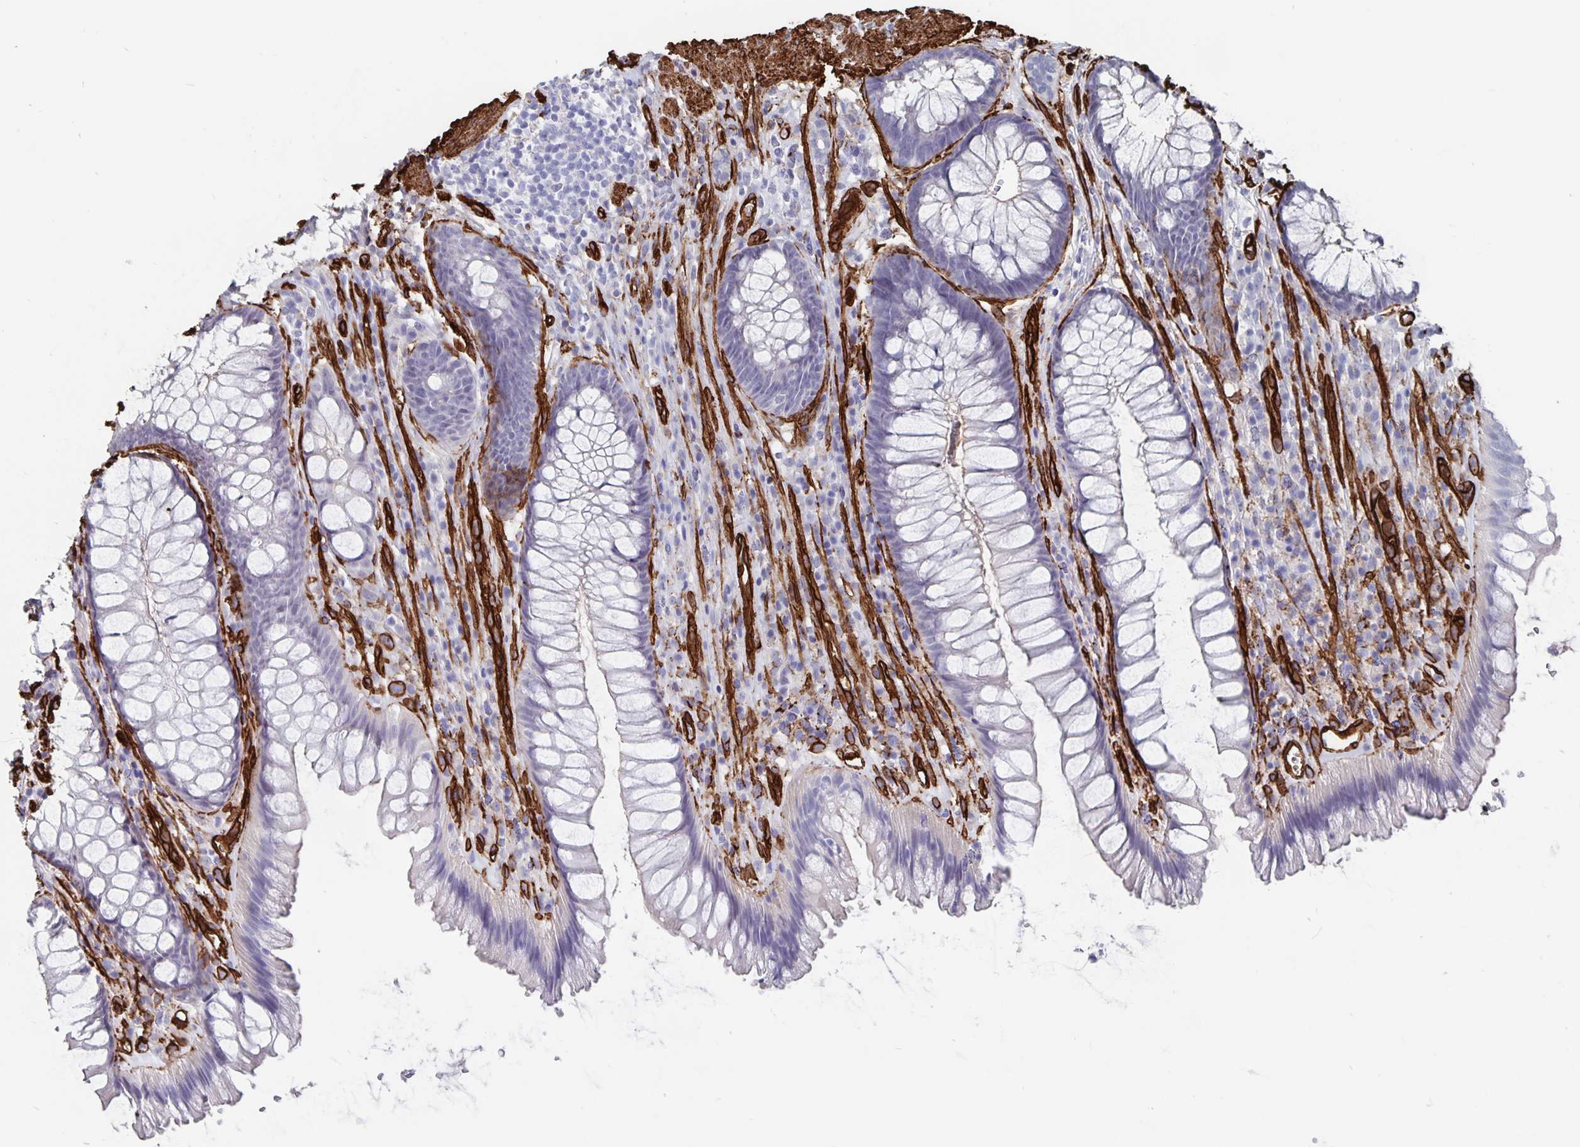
{"staining": {"intensity": "negative", "quantity": "none", "location": "none"}, "tissue": "rectum", "cell_type": "Glandular cells", "image_type": "normal", "snomed": [{"axis": "morphology", "description": "Normal tissue, NOS"}, {"axis": "topography", "description": "Rectum"}], "caption": "Image shows no protein expression in glandular cells of benign rectum.", "gene": "DCHS2", "patient": {"sex": "male", "age": 53}}